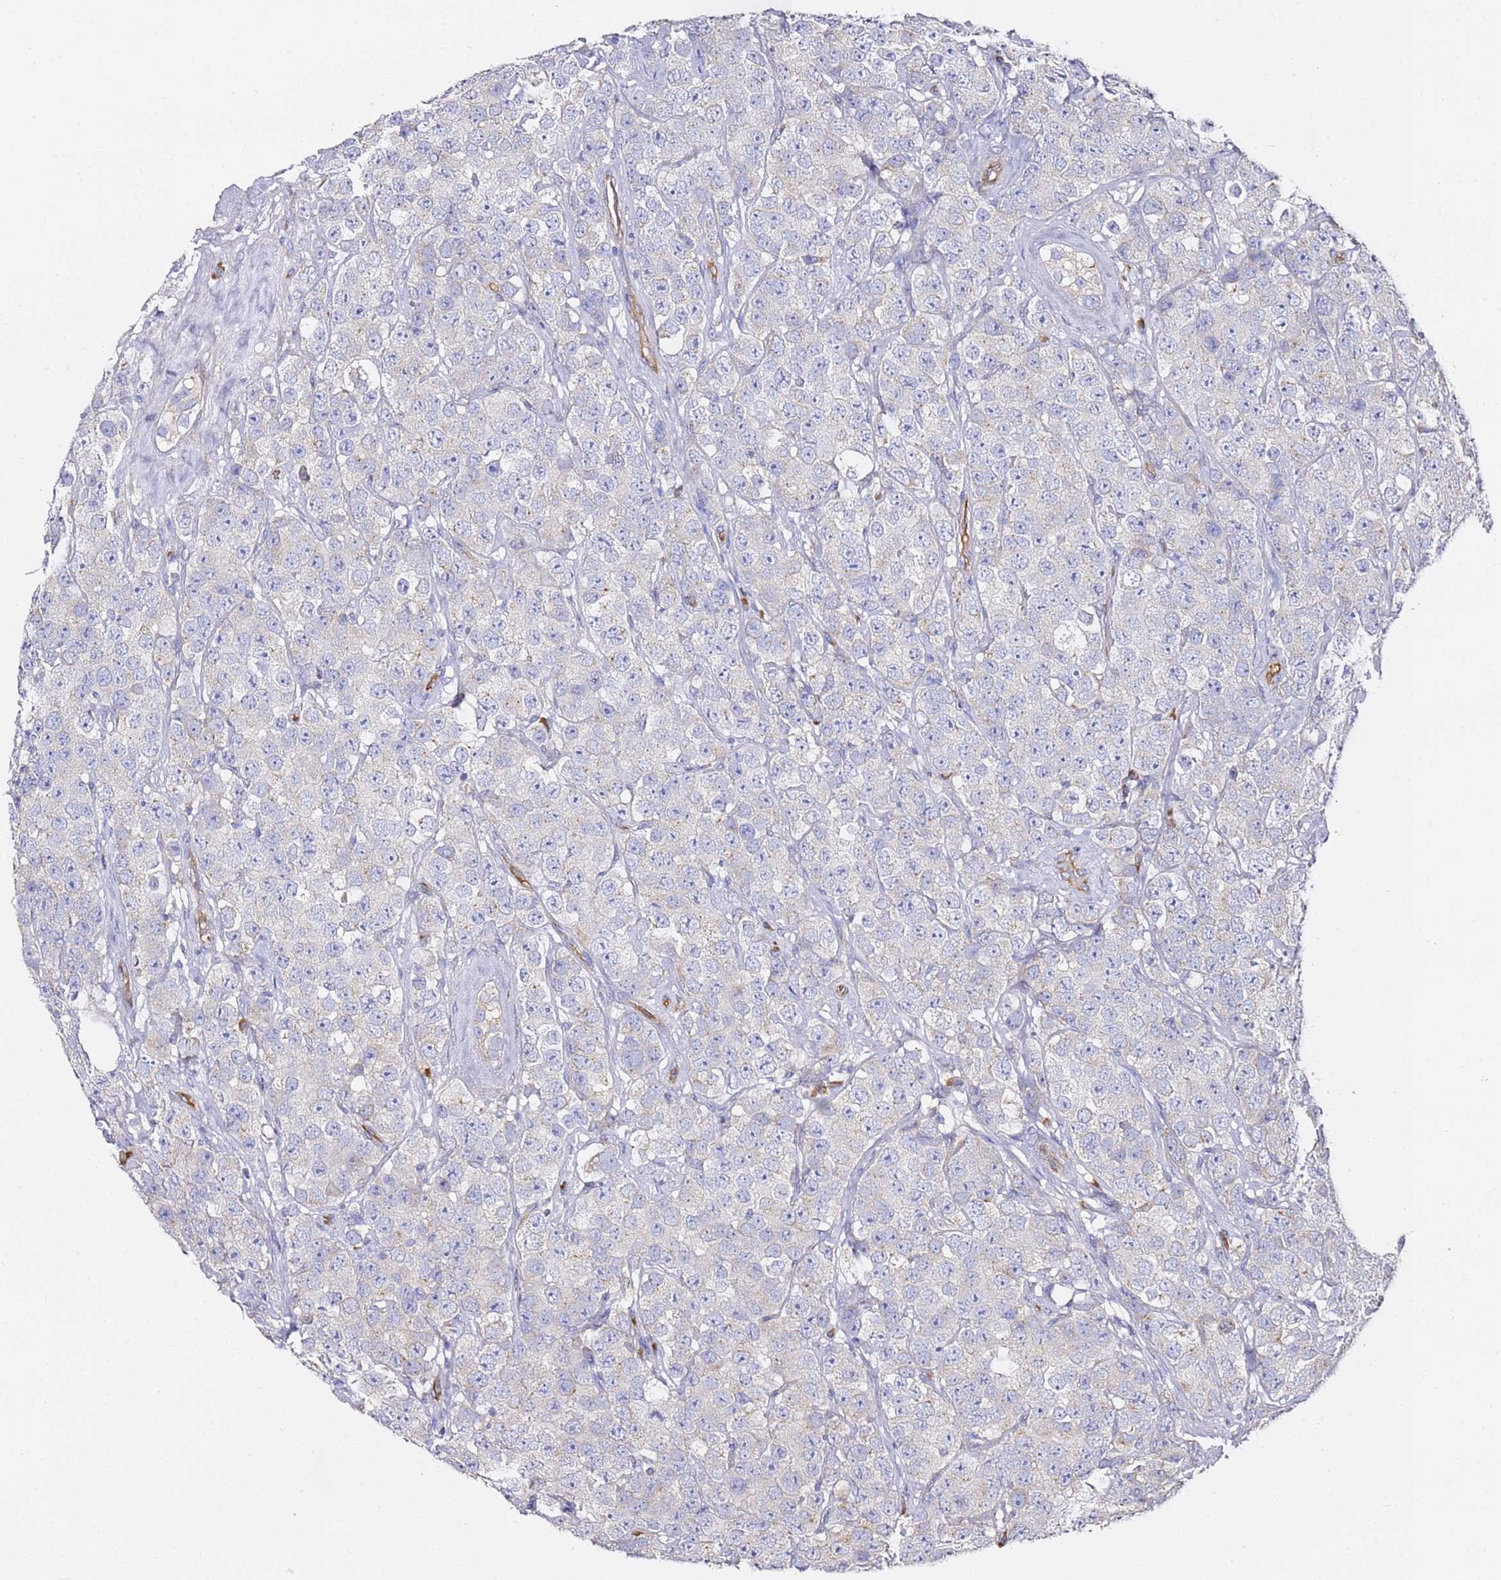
{"staining": {"intensity": "negative", "quantity": "none", "location": "none"}, "tissue": "testis cancer", "cell_type": "Tumor cells", "image_type": "cancer", "snomed": [{"axis": "morphology", "description": "Seminoma, NOS"}, {"axis": "topography", "description": "Testis"}], "caption": "The image exhibits no staining of tumor cells in testis cancer (seminoma).", "gene": "KIF7", "patient": {"sex": "male", "age": 28}}